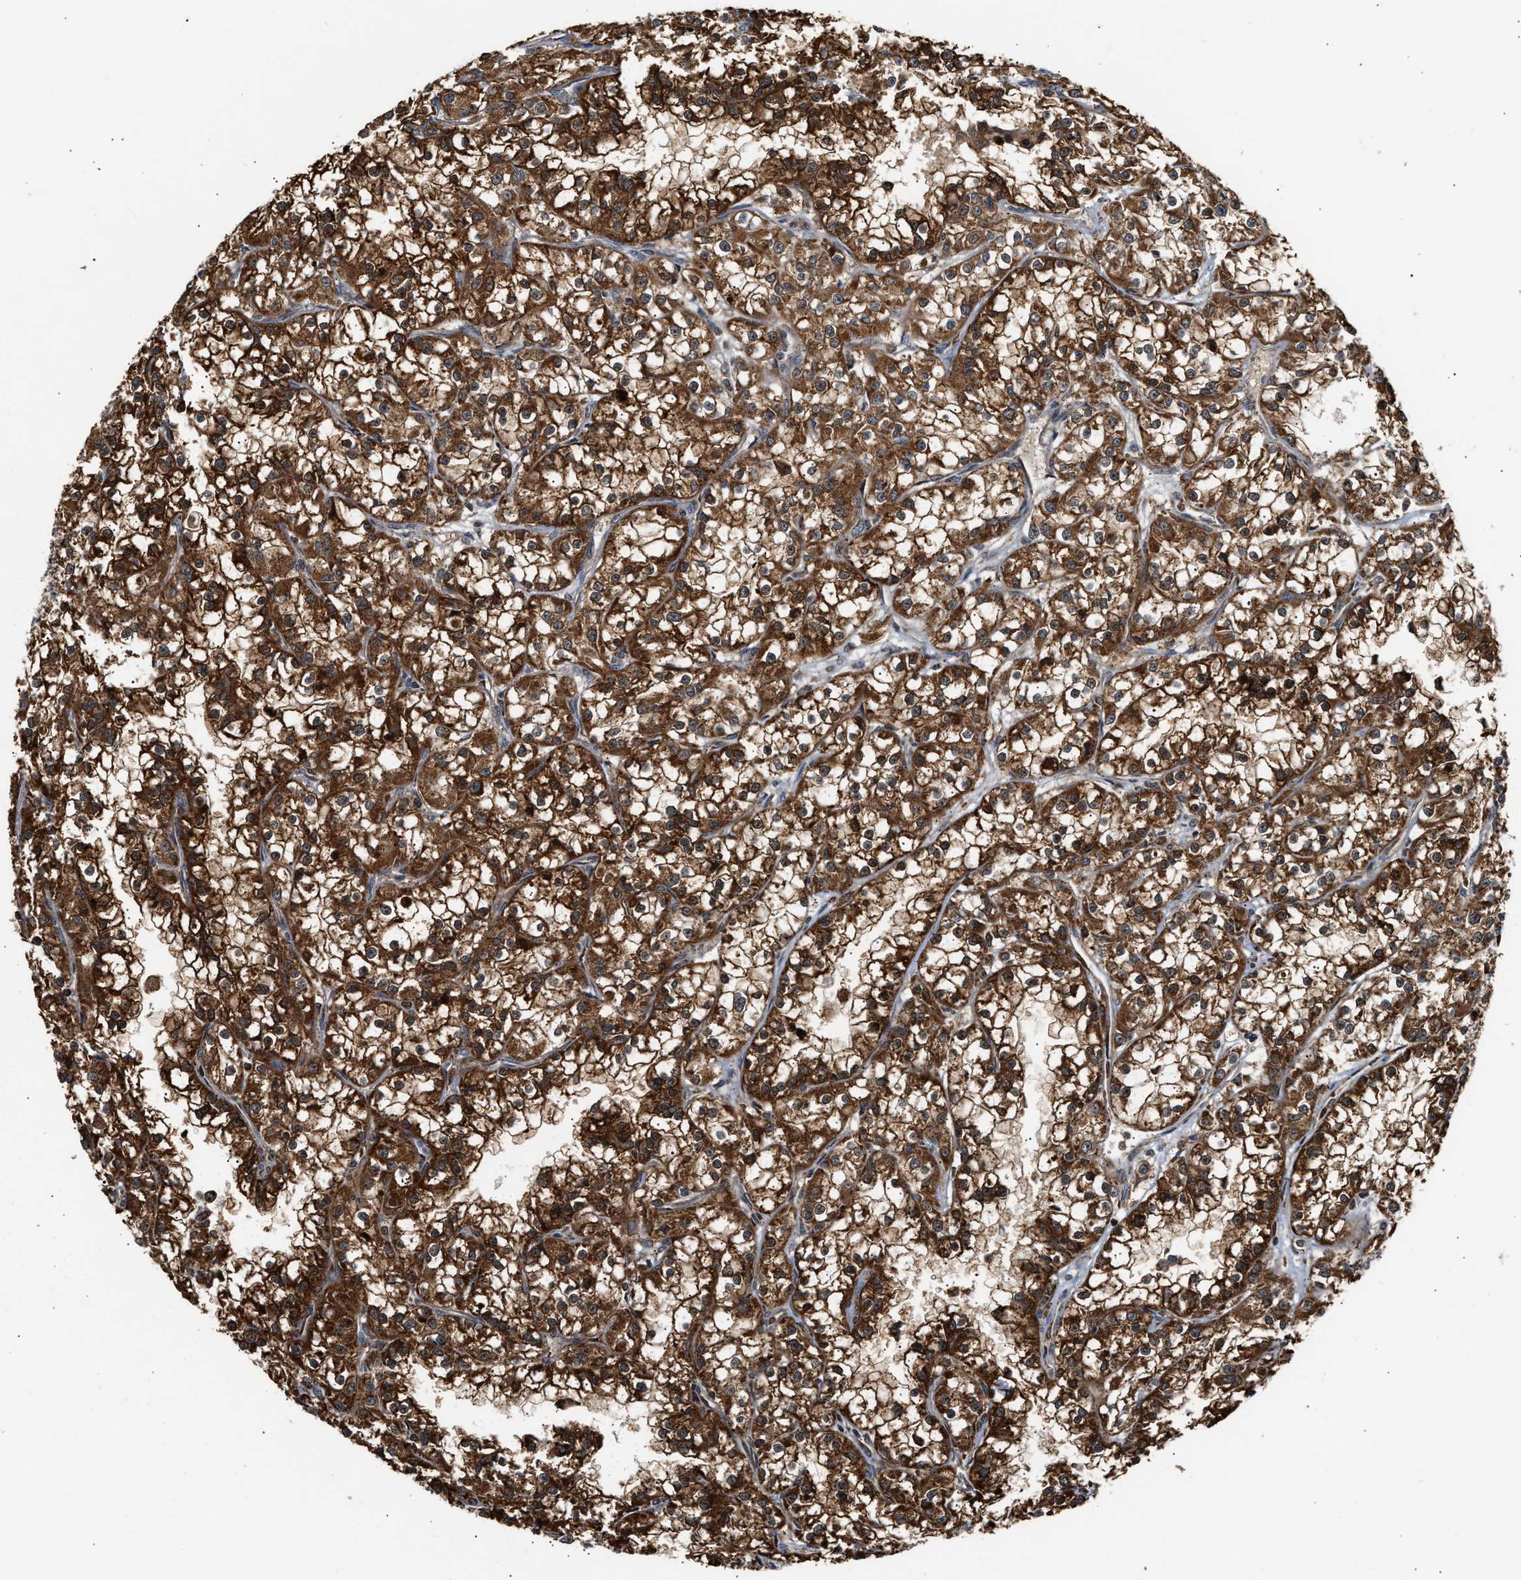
{"staining": {"intensity": "strong", "quantity": ">75%", "location": "cytoplasmic/membranous"}, "tissue": "renal cancer", "cell_type": "Tumor cells", "image_type": "cancer", "snomed": [{"axis": "morphology", "description": "Adenocarcinoma, NOS"}, {"axis": "topography", "description": "Kidney"}], "caption": "DAB (3,3'-diaminobenzidine) immunohistochemical staining of renal cancer (adenocarcinoma) demonstrates strong cytoplasmic/membranous protein expression in about >75% of tumor cells.", "gene": "EXTL2", "patient": {"sex": "female", "age": 52}}